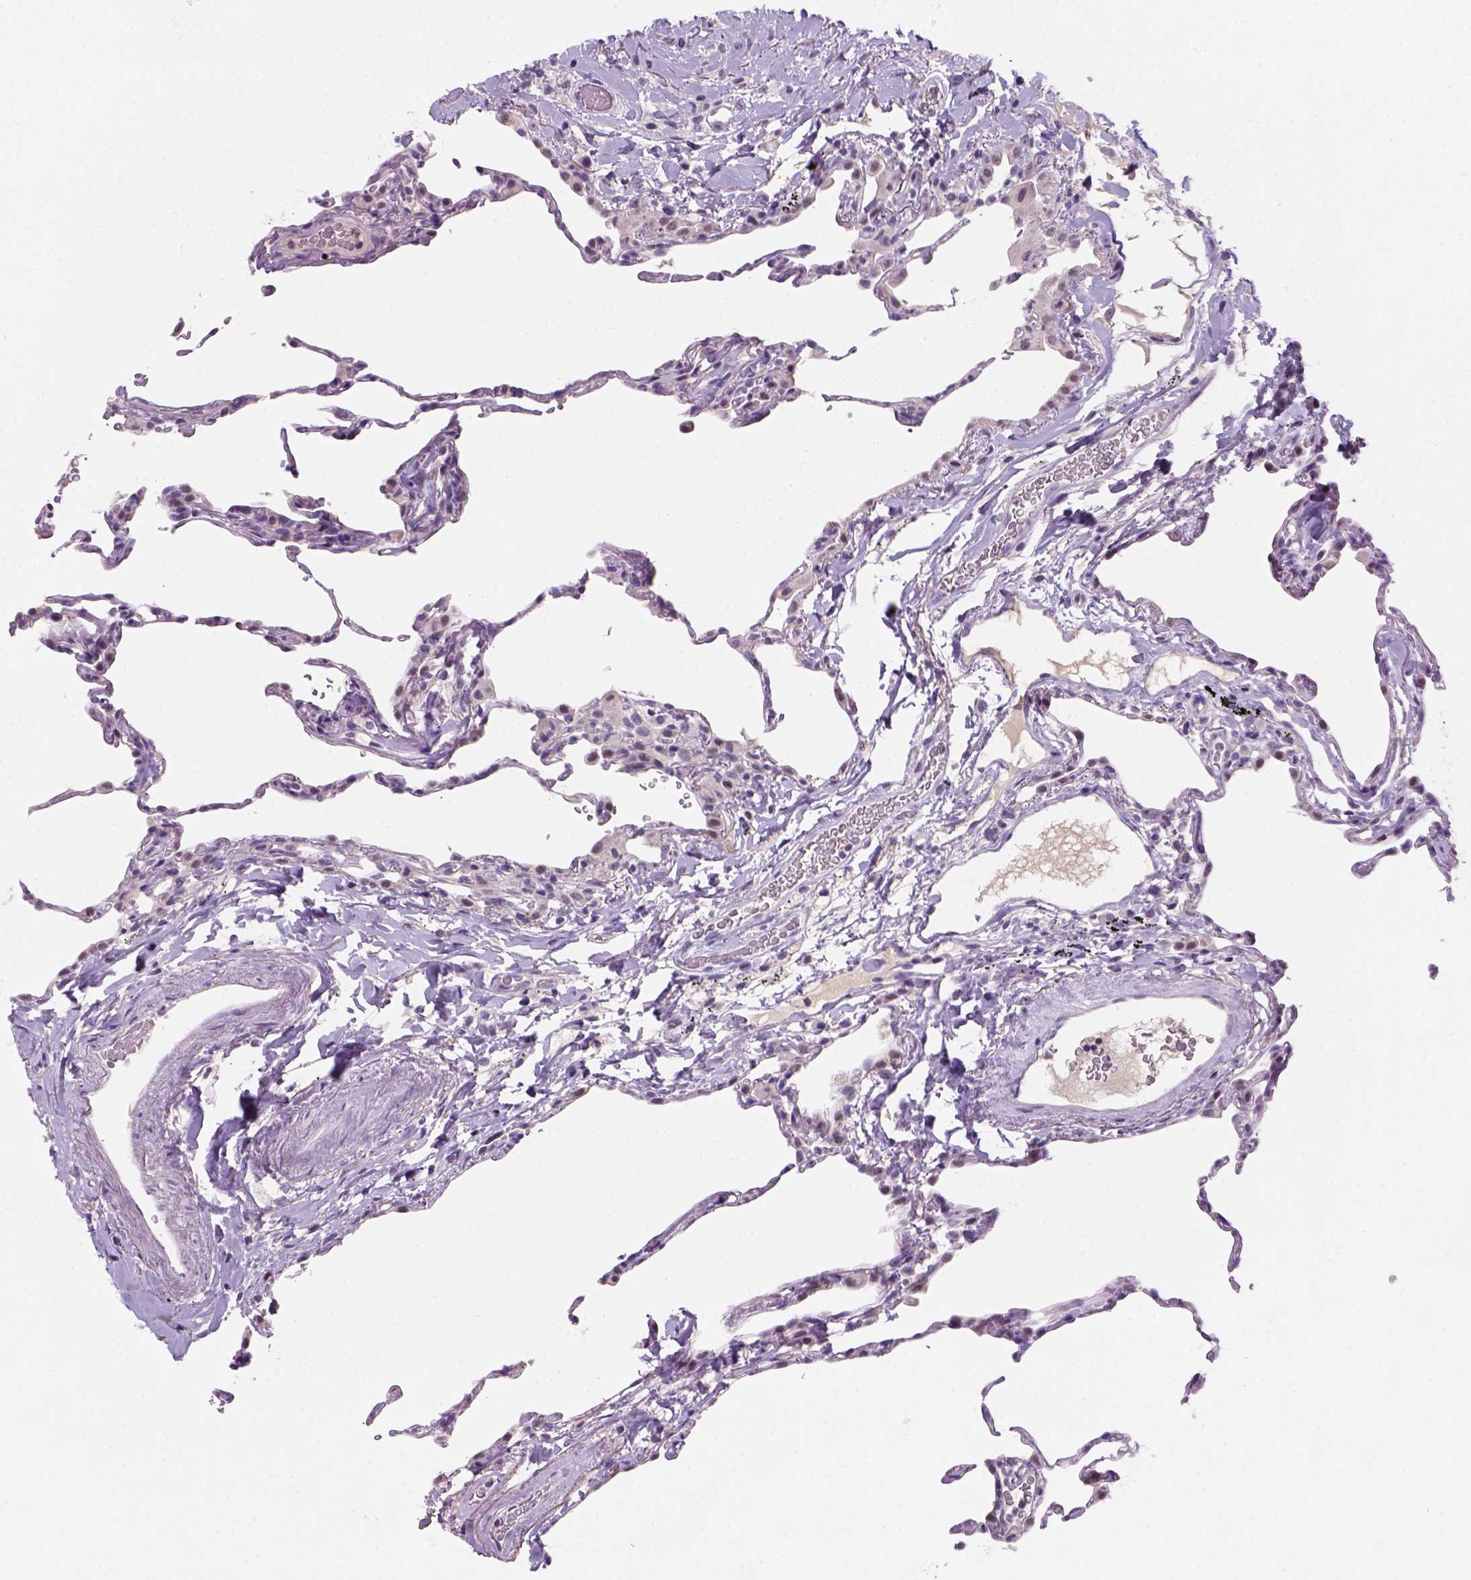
{"staining": {"intensity": "moderate", "quantity": "<25%", "location": "nuclear"}, "tissue": "lung", "cell_type": "Alveolar cells", "image_type": "normal", "snomed": [{"axis": "morphology", "description": "Normal tissue, NOS"}, {"axis": "topography", "description": "Lung"}], "caption": "This photomicrograph reveals IHC staining of unremarkable human lung, with low moderate nuclear expression in about <25% of alveolar cells.", "gene": "ZMAT4", "patient": {"sex": "female", "age": 57}}